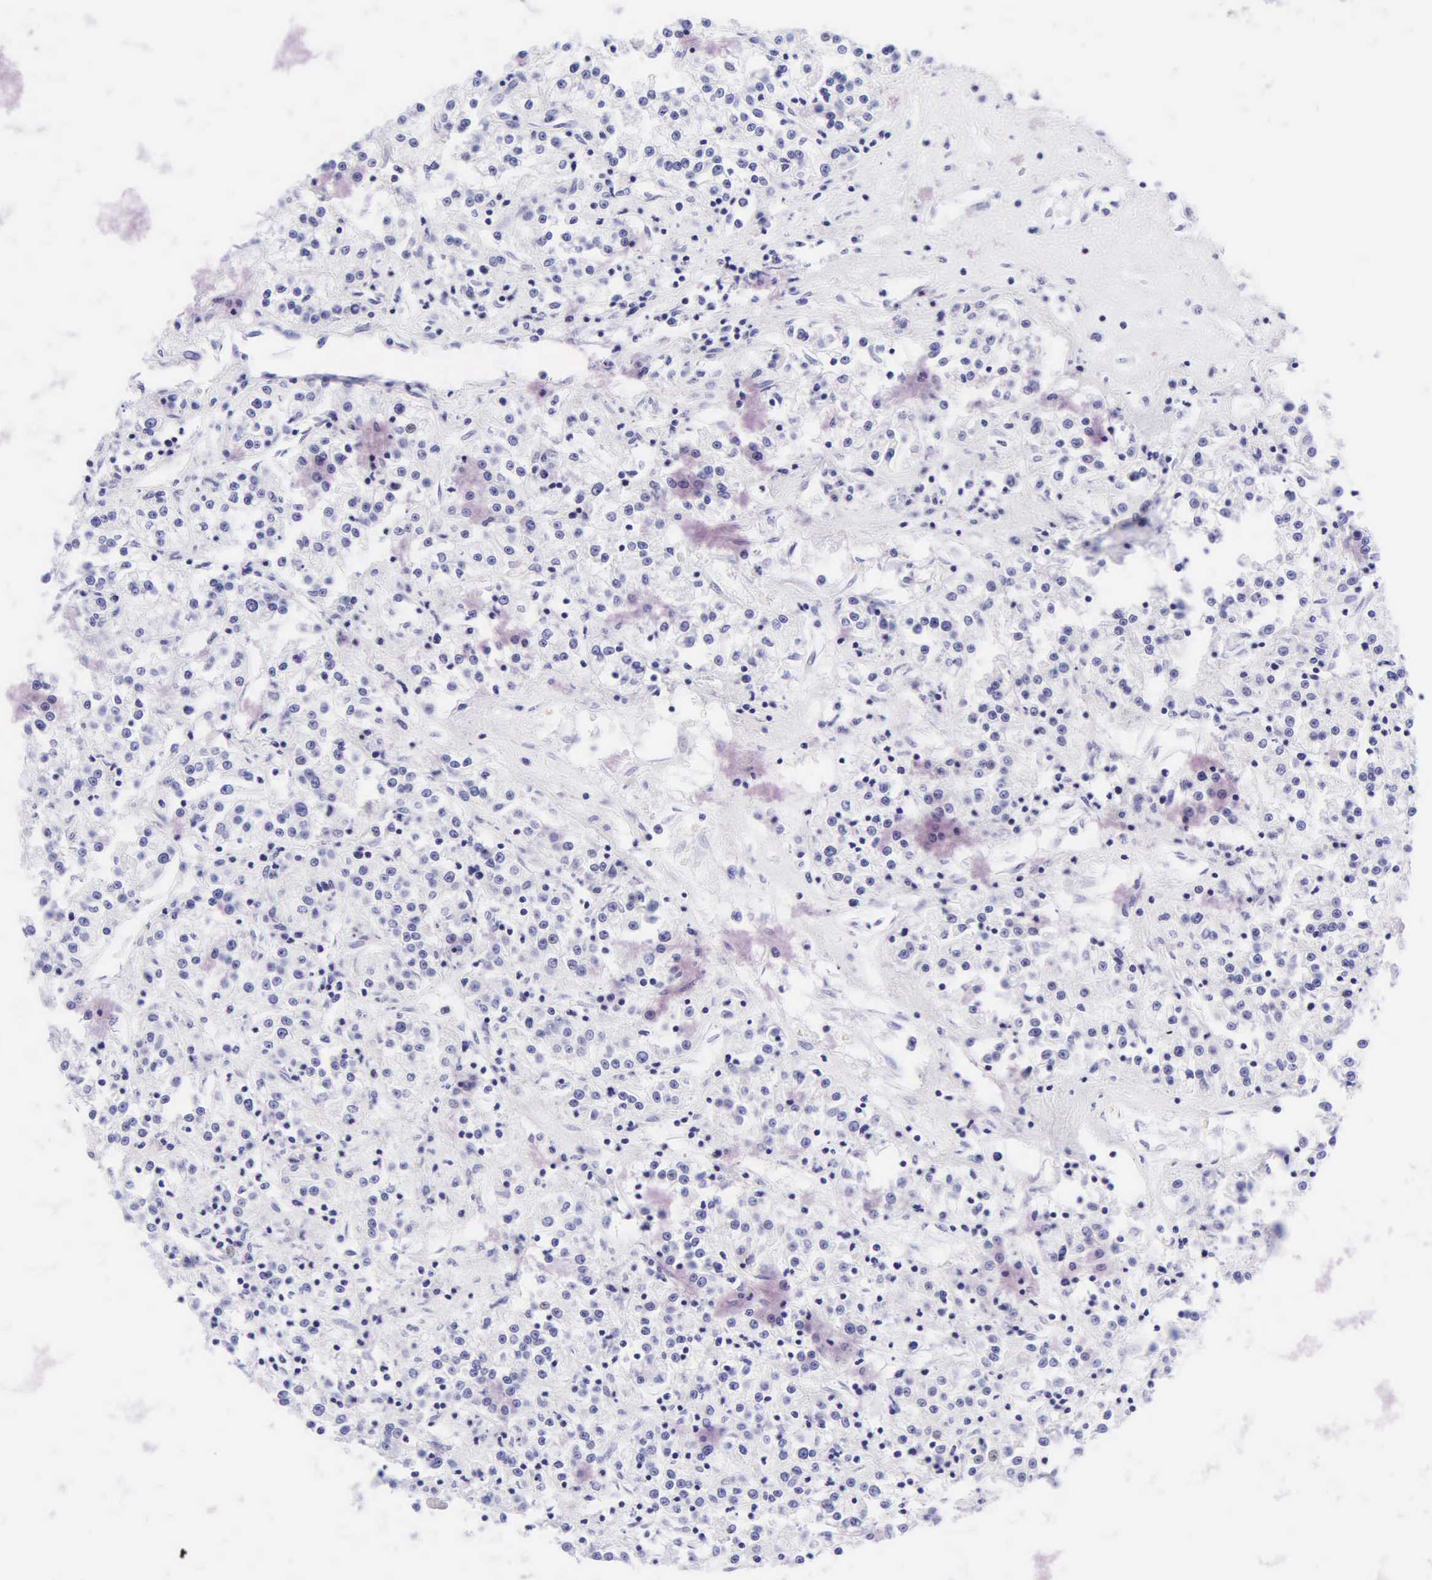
{"staining": {"intensity": "negative", "quantity": "none", "location": "none"}, "tissue": "renal cancer", "cell_type": "Tumor cells", "image_type": "cancer", "snomed": [{"axis": "morphology", "description": "Adenocarcinoma, NOS"}, {"axis": "topography", "description": "Kidney"}], "caption": "Tumor cells are negative for brown protein staining in renal cancer.", "gene": "DES", "patient": {"sex": "female", "age": 76}}